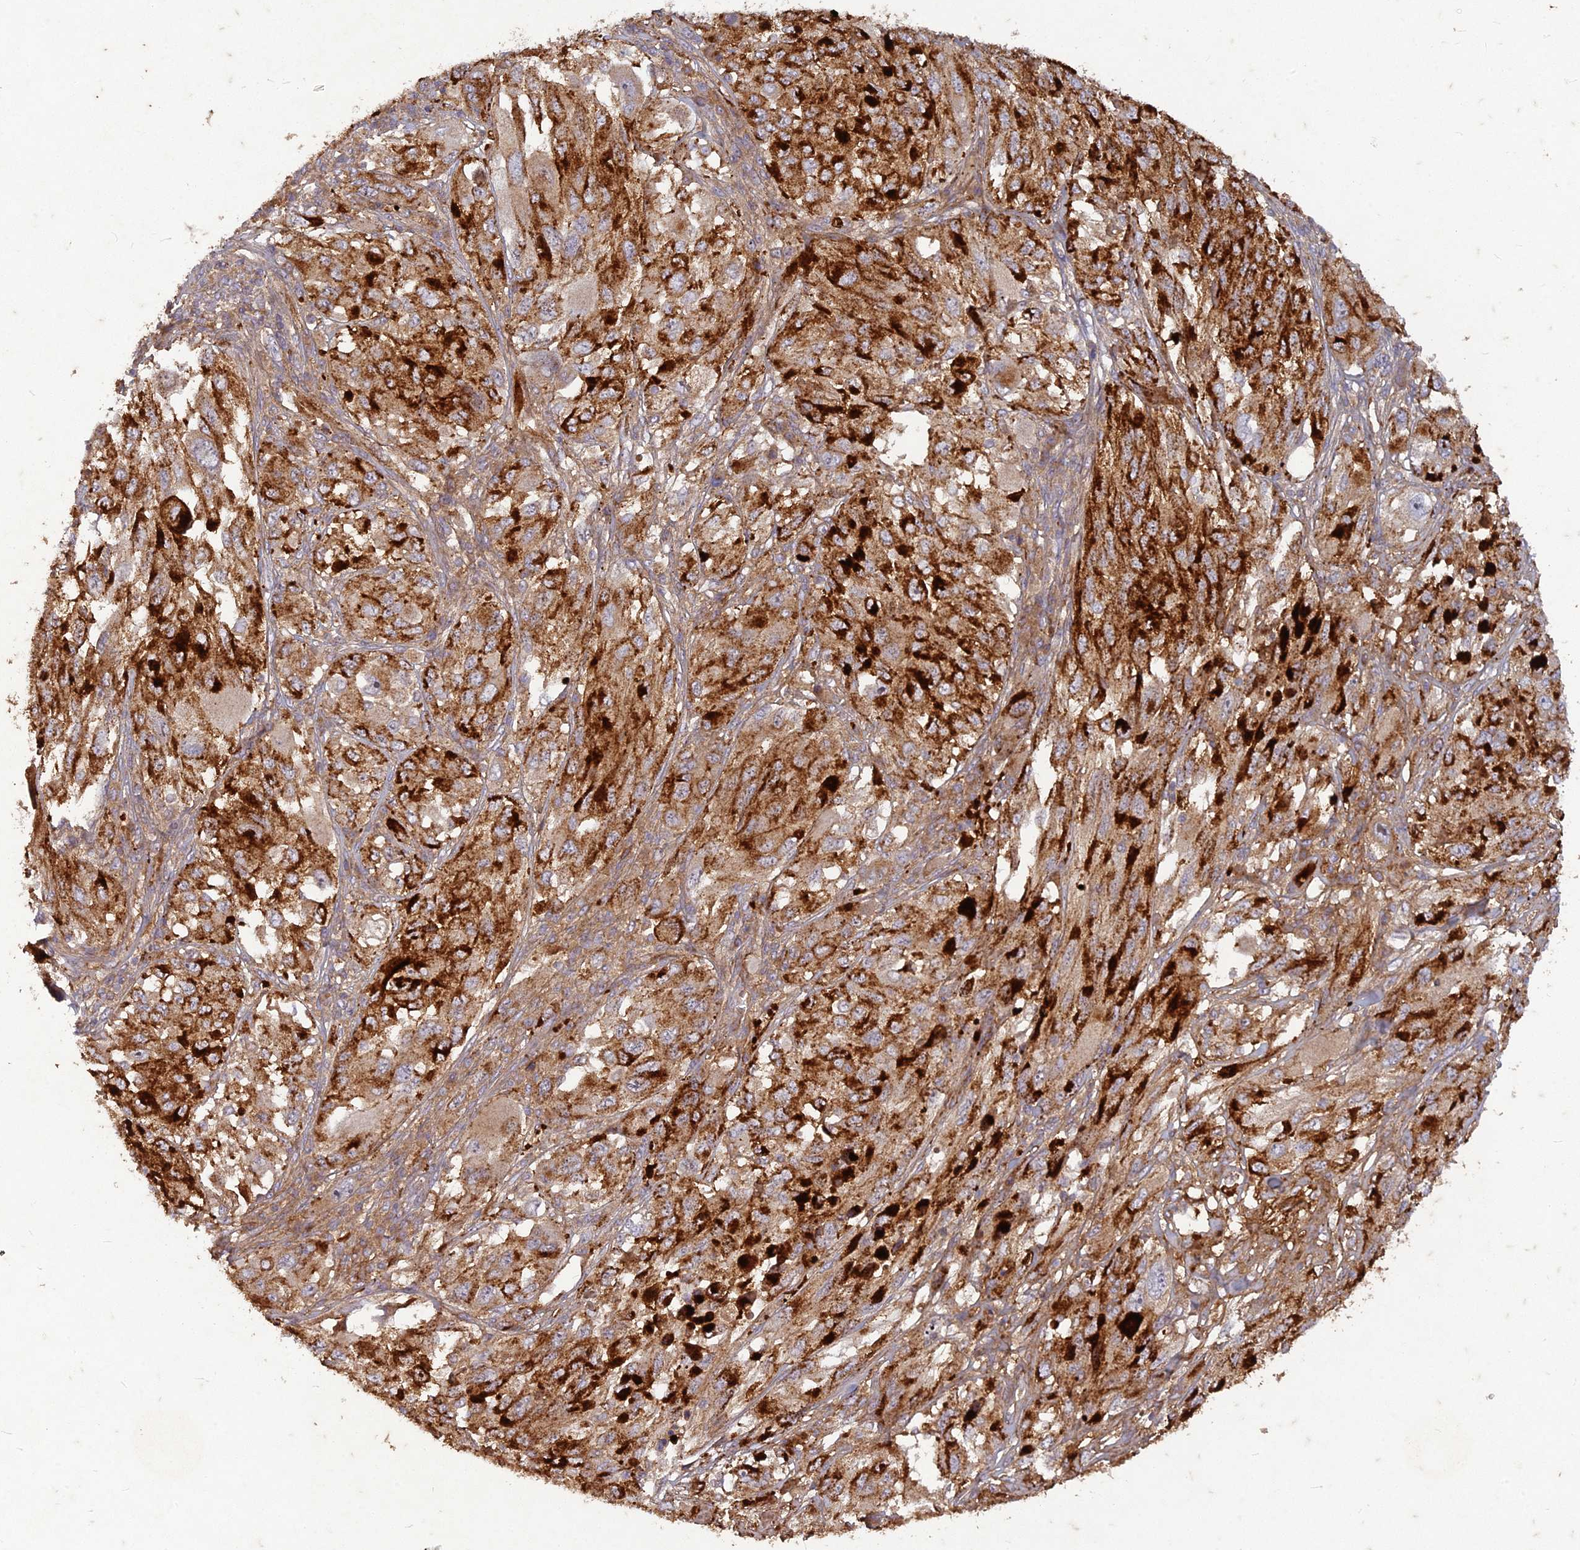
{"staining": {"intensity": "moderate", "quantity": ">75%", "location": "cytoplasmic/membranous"}, "tissue": "melanoma", "cell_type": "Tumor cells", "image_type": "cancer", "snomed": [{"axis": "morphology", "description": "Malignant melanoma, NOS"}, {"axis": "topography", "description": "Skin"}], "caption": "Human melanoma stained with a protein marker demonstrates moderate staining in tumor cells.", "gene": "TCF25", "patient": {"sex": "female", "age": 91}}